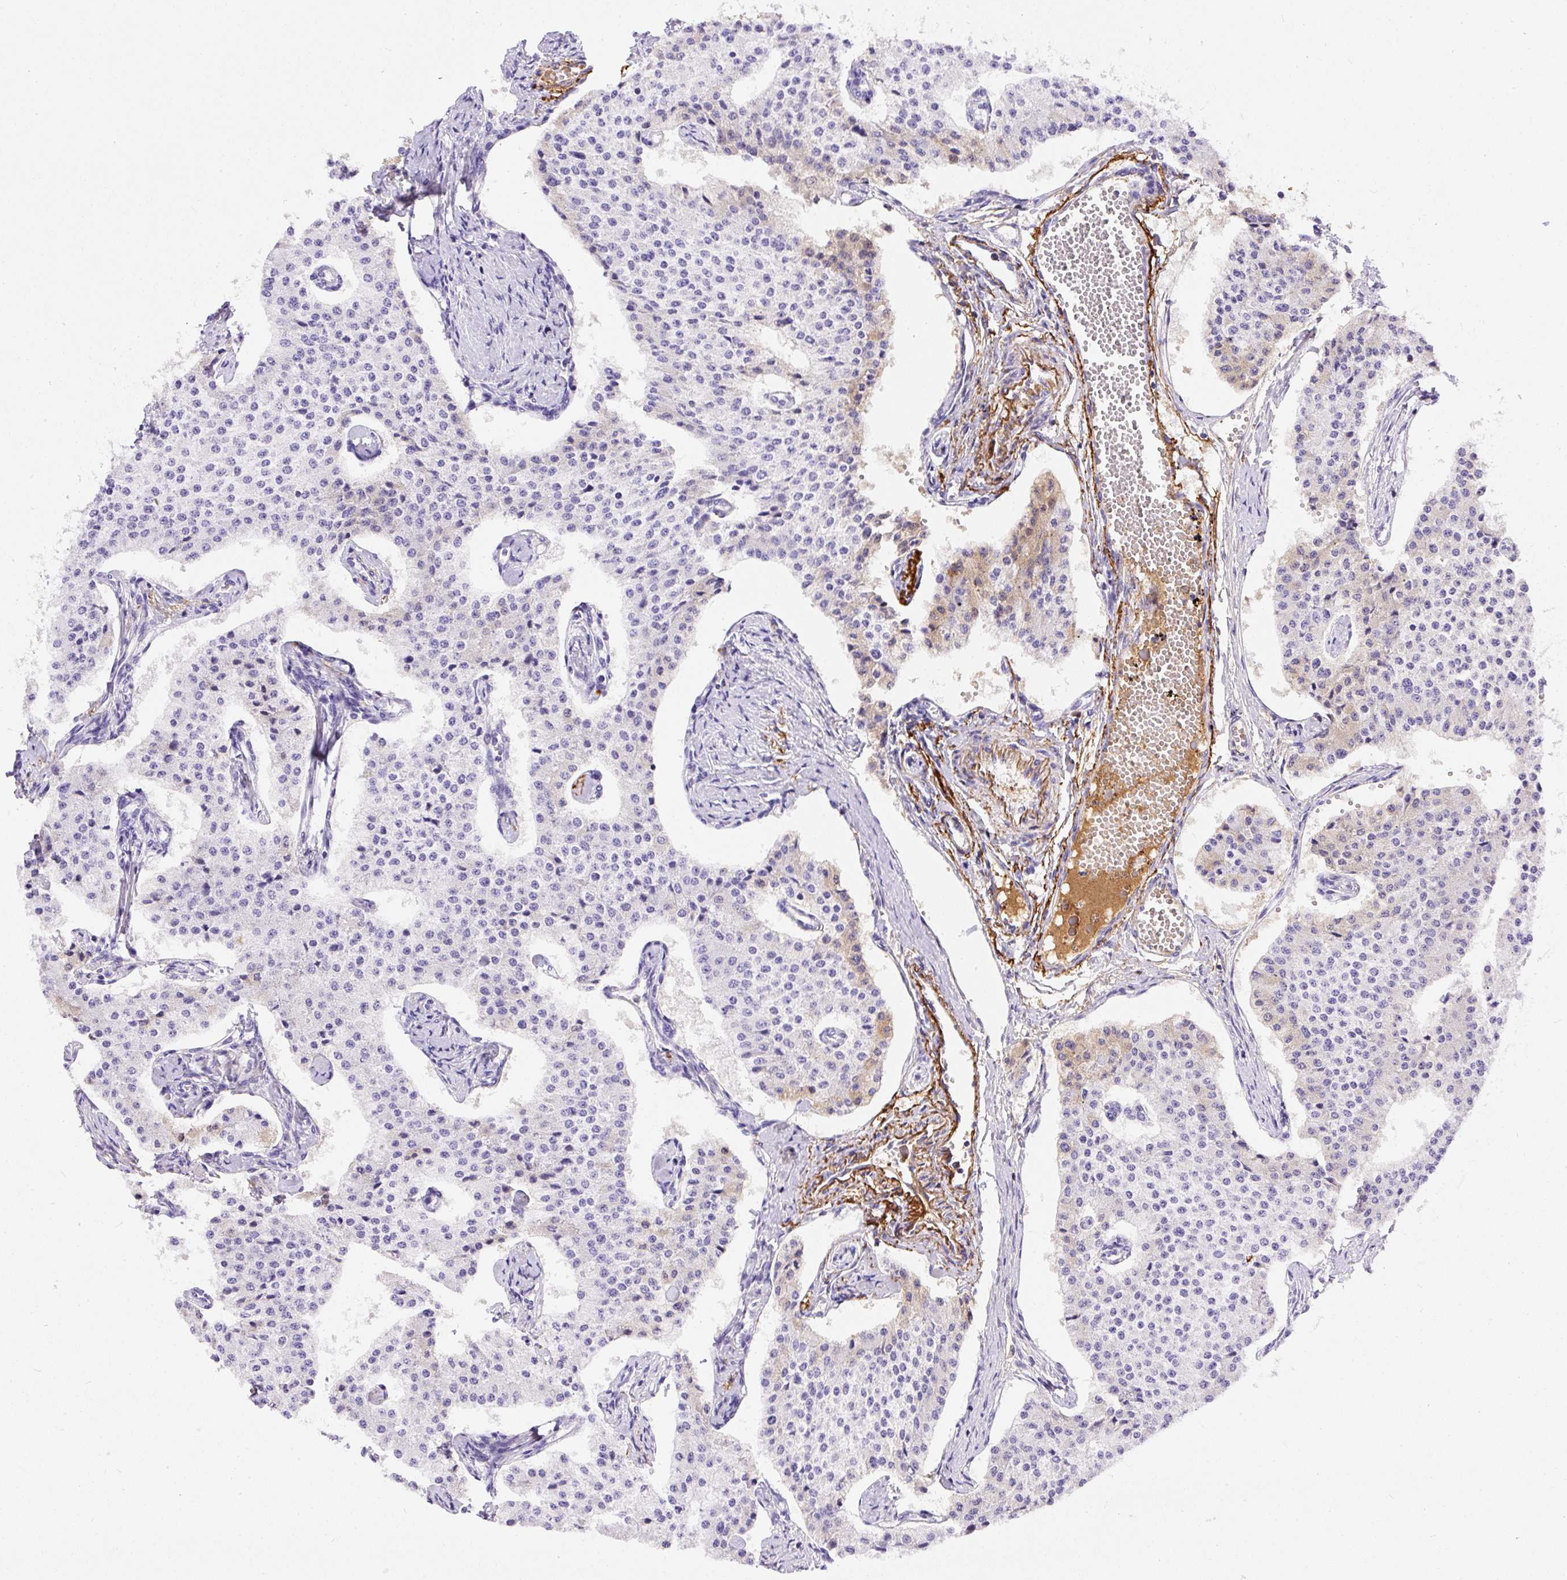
{"staining": {"intensity": "negative", "quantity": "none", "location": "none"}, "tissue": "carcinoid", "cell_type": "Tumor cells", "image_type": "cancer", "snomed": [{"axis": "morphology", "description": "Carcinoid, malignant, NOS"}, {"axis": "topography", "description": "Colon"}], "caption": "DAB (3,3'-diaminobenzidine) immunohistochemical staining of human carcinoid exhibits no significant expression in tumor cells.", "gene": "APCS", "patient": {"sex": "female", "age": 52}}